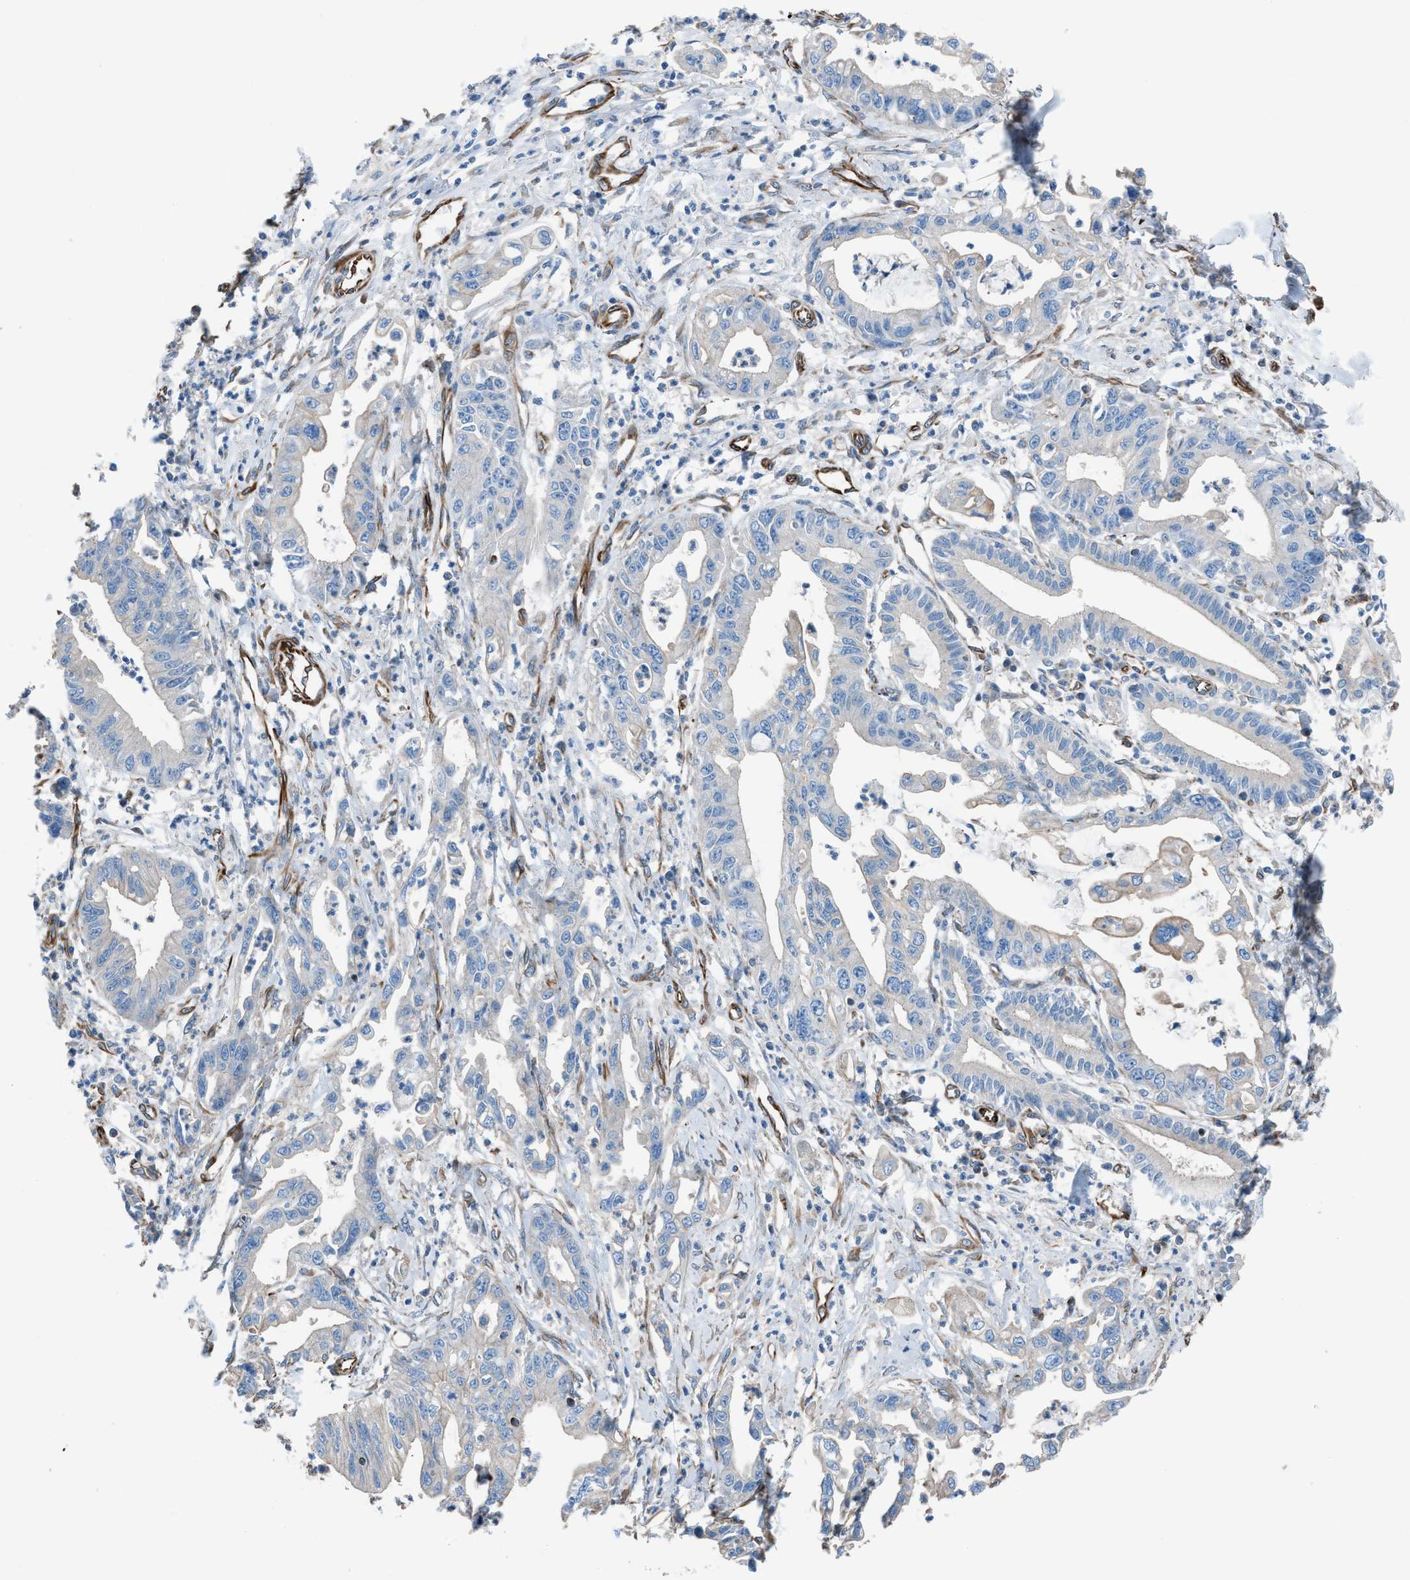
{"staining": {"intensity": "negative", "quantity": "none", "location": "none"}, "tissue": "pancreatic cancer", "cell_type": "Tumor cells", "image_type": "cancer", "snomed": [{"axis": "morphology", "description": "Adenocarcinoma, NOS"}, {"axis": "topography", "description": "Pancreas"}], "caption": "This is an immunohistochemistry micrograph of pancreatic adenocarcinoma. There is no expression in tumor cells.", "gene": "CABP7", "patient": {"sex": "male", "age": 56}}